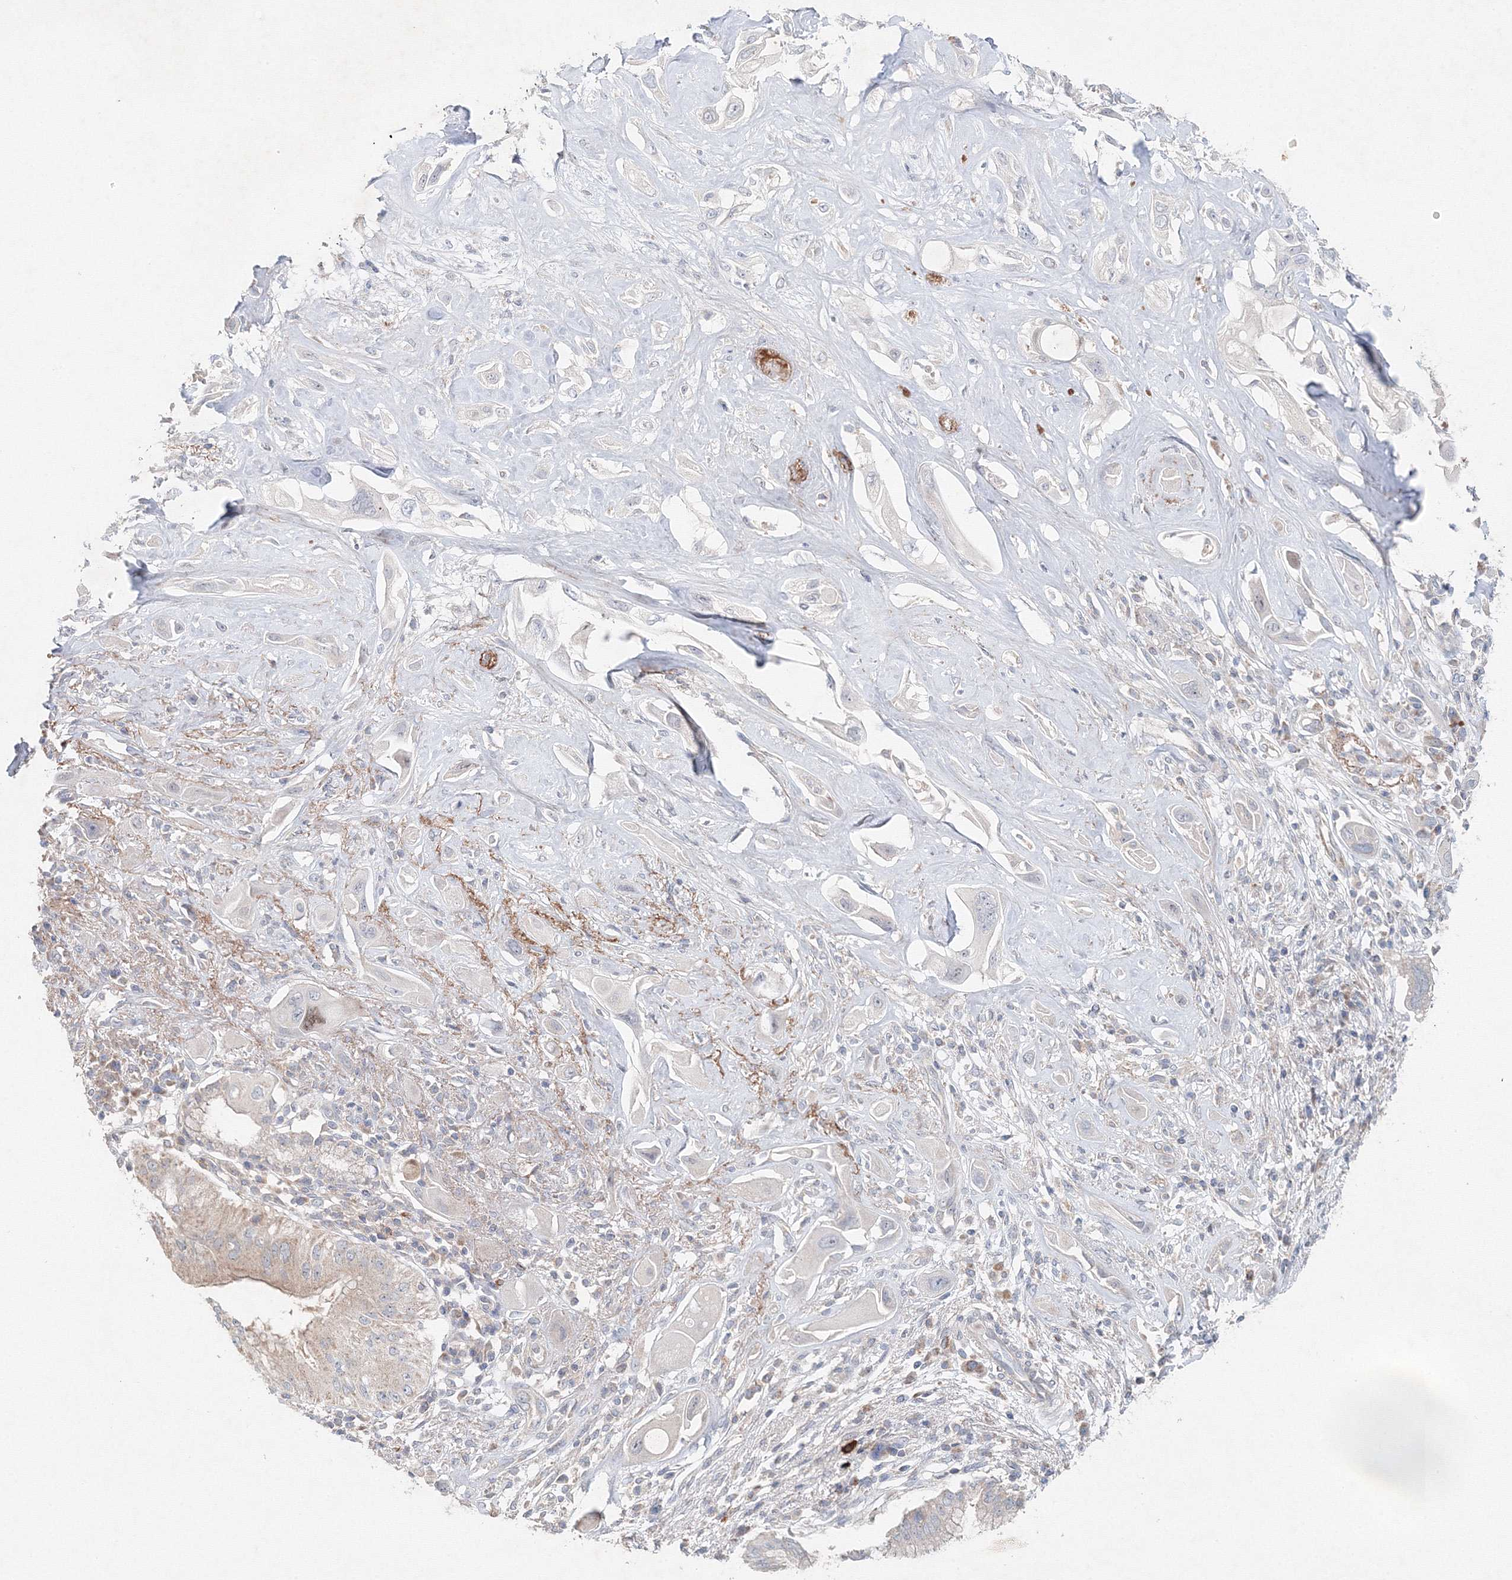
{"staining": {"intensity": "weak", "quantity": "<25%", "location": "cytoplasmic/membranous"}, "tissue": "pancreatic cancer", "cell_type": "Tumor cells", "image_type": "cancer", "snomed": [{"axis": "morphology", "description": "Adenocarcinoma, NOS"}, {"axis": "topography", "description": "Pancreas"}], "caption": "Image shows no protein staining in tumor cells of pancreatic cancer (adenocarcinoma) tissue. (Immunohistochemistry, brightfield microscopy, high magnification).", "gene": "WDR49", "patient": {"sex": "male", "age": 68}}